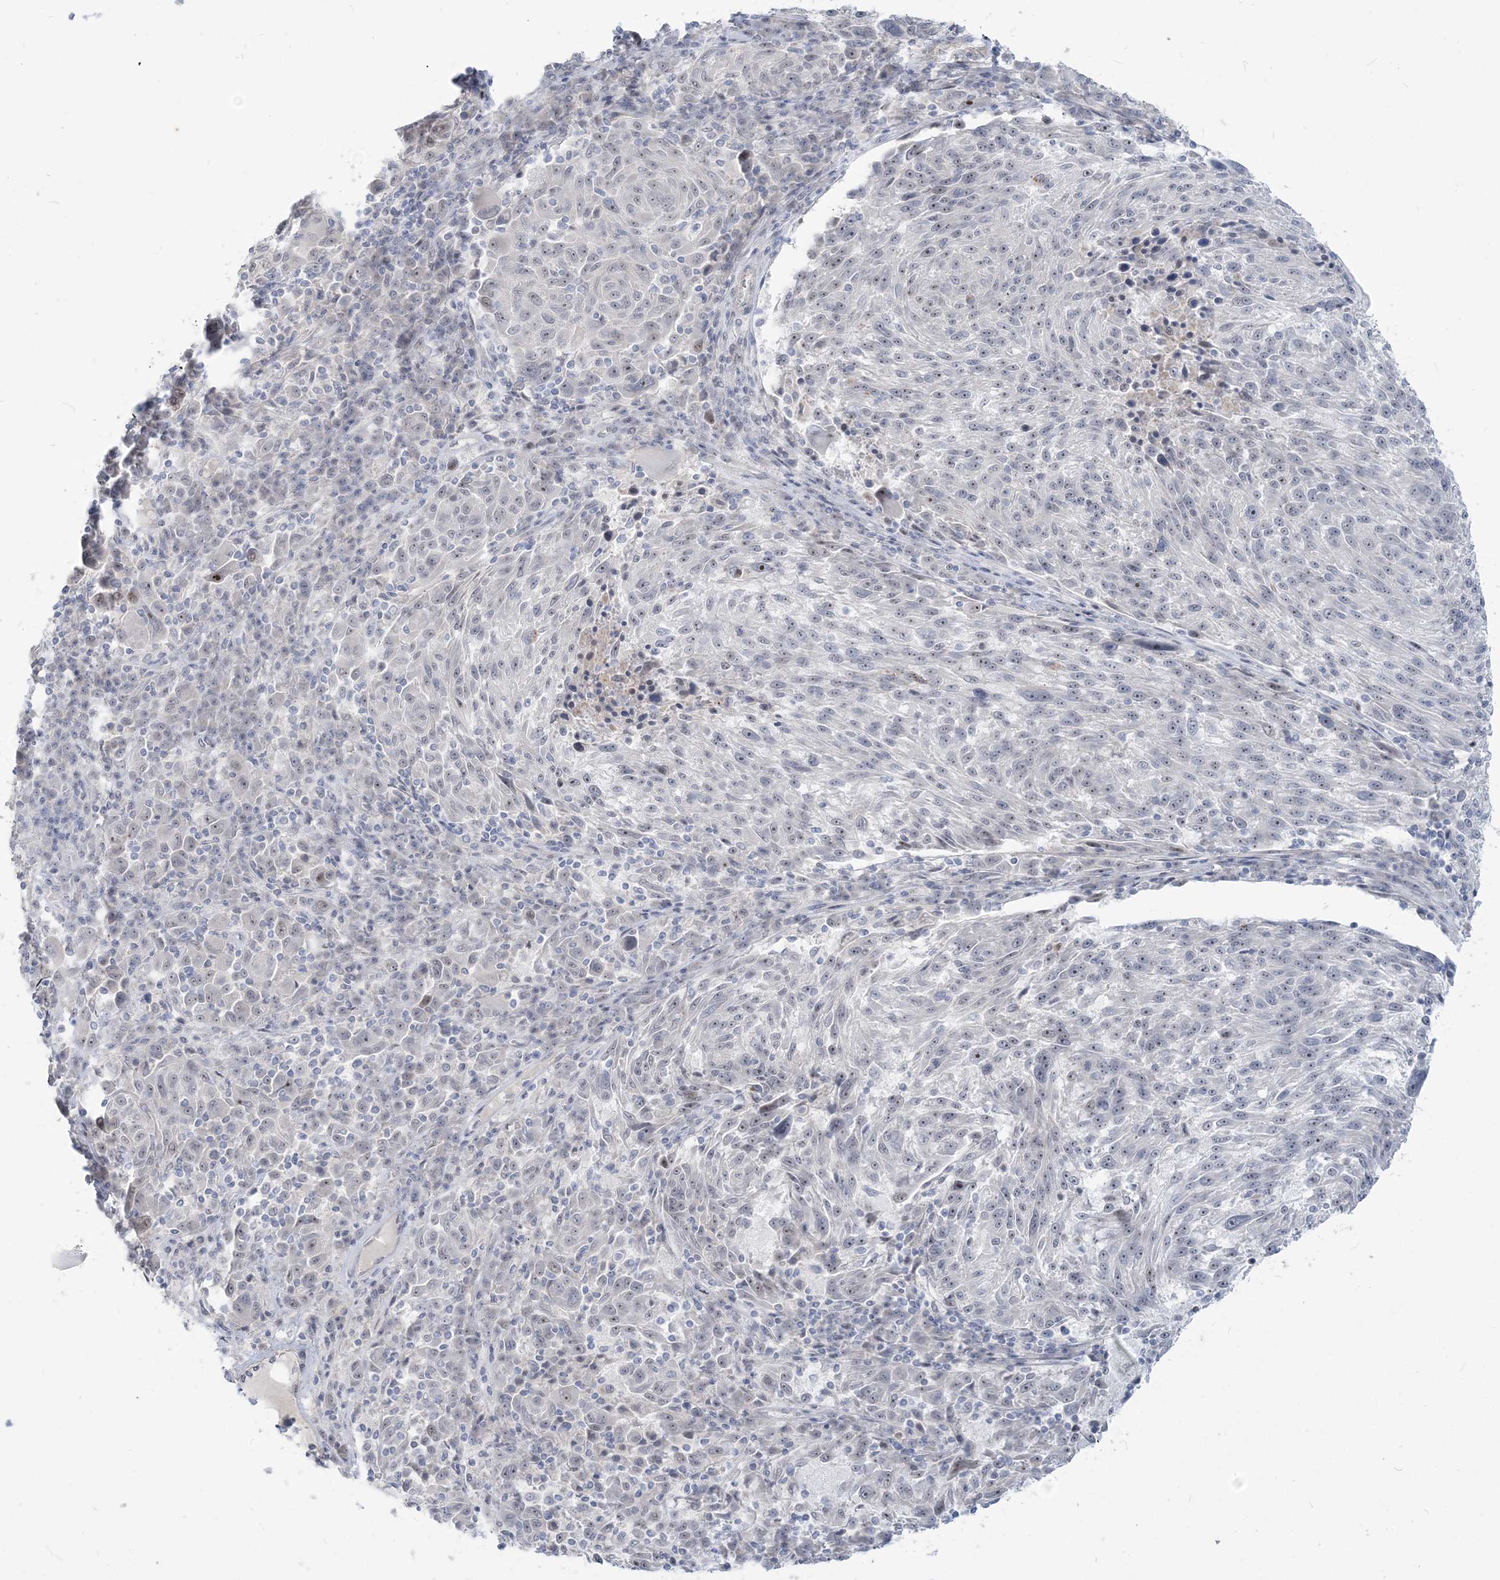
{"staining": {"intensity": "negative", "quantity": "none", "location": "none"}, "tissue": "melanoma", "cell_type": "Tumor cells", "image_type": "cancer", "snomed": [{"axis": "morphology", "description": "Malignant melanoma, NOS"}, {"axis": "topography", "description": "Skin"}], "caption": "A micrograph of malignant melanoma stained for a protein displays no brown staining in tumor cells.", "gene": "SDAD1", "patient": {"sex": "male", "age": 53}}